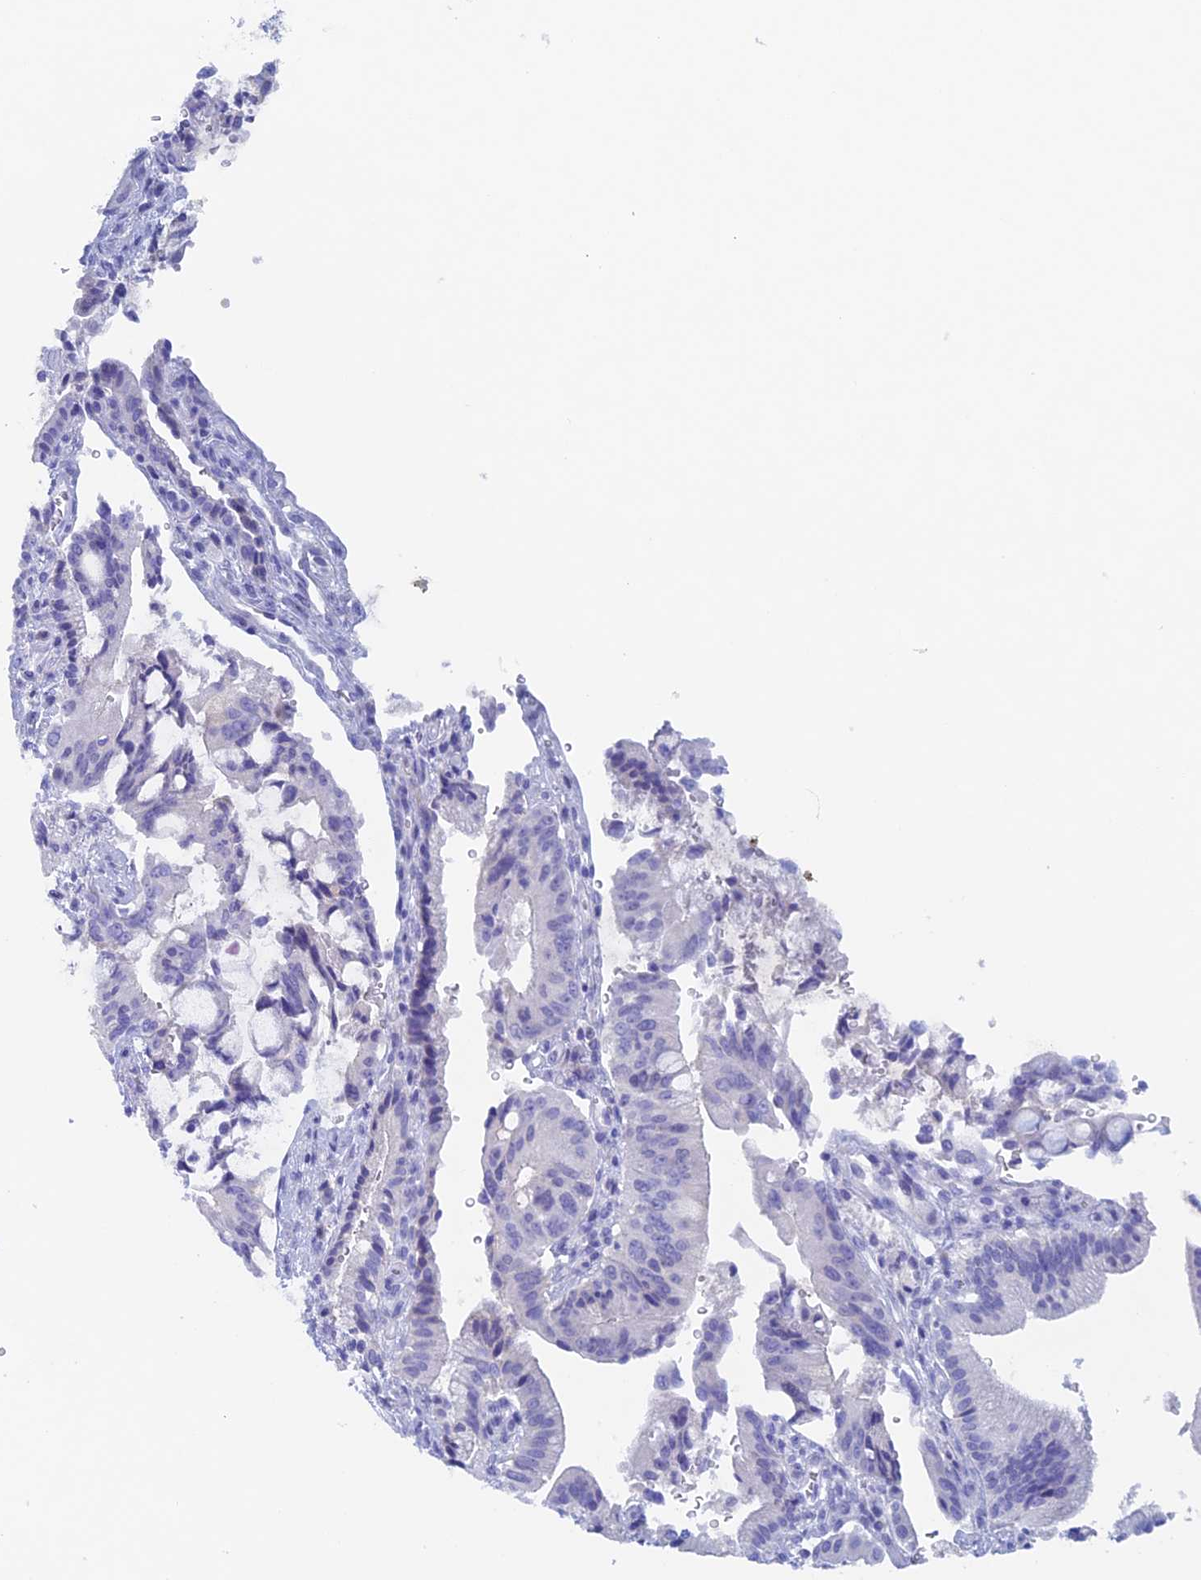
{"staining": {"intensity": "negative", "quantity": "none", "location": "none"}, "tissue": "pancreatic cancer", "cell_type": "Tumor cells", "image_type": "cancer", "snomed": [{"axis": "morphology", "description": "Adenocarcinoma, NOS"}, {"axis": "topography", "description": "Pancreas"}], "caption": "The image exhibits no significant positivity in tumor cells of pancreatic cancer.", "gene": "PSMC3IP", "patient": {"sex": "male", "age": 68}}